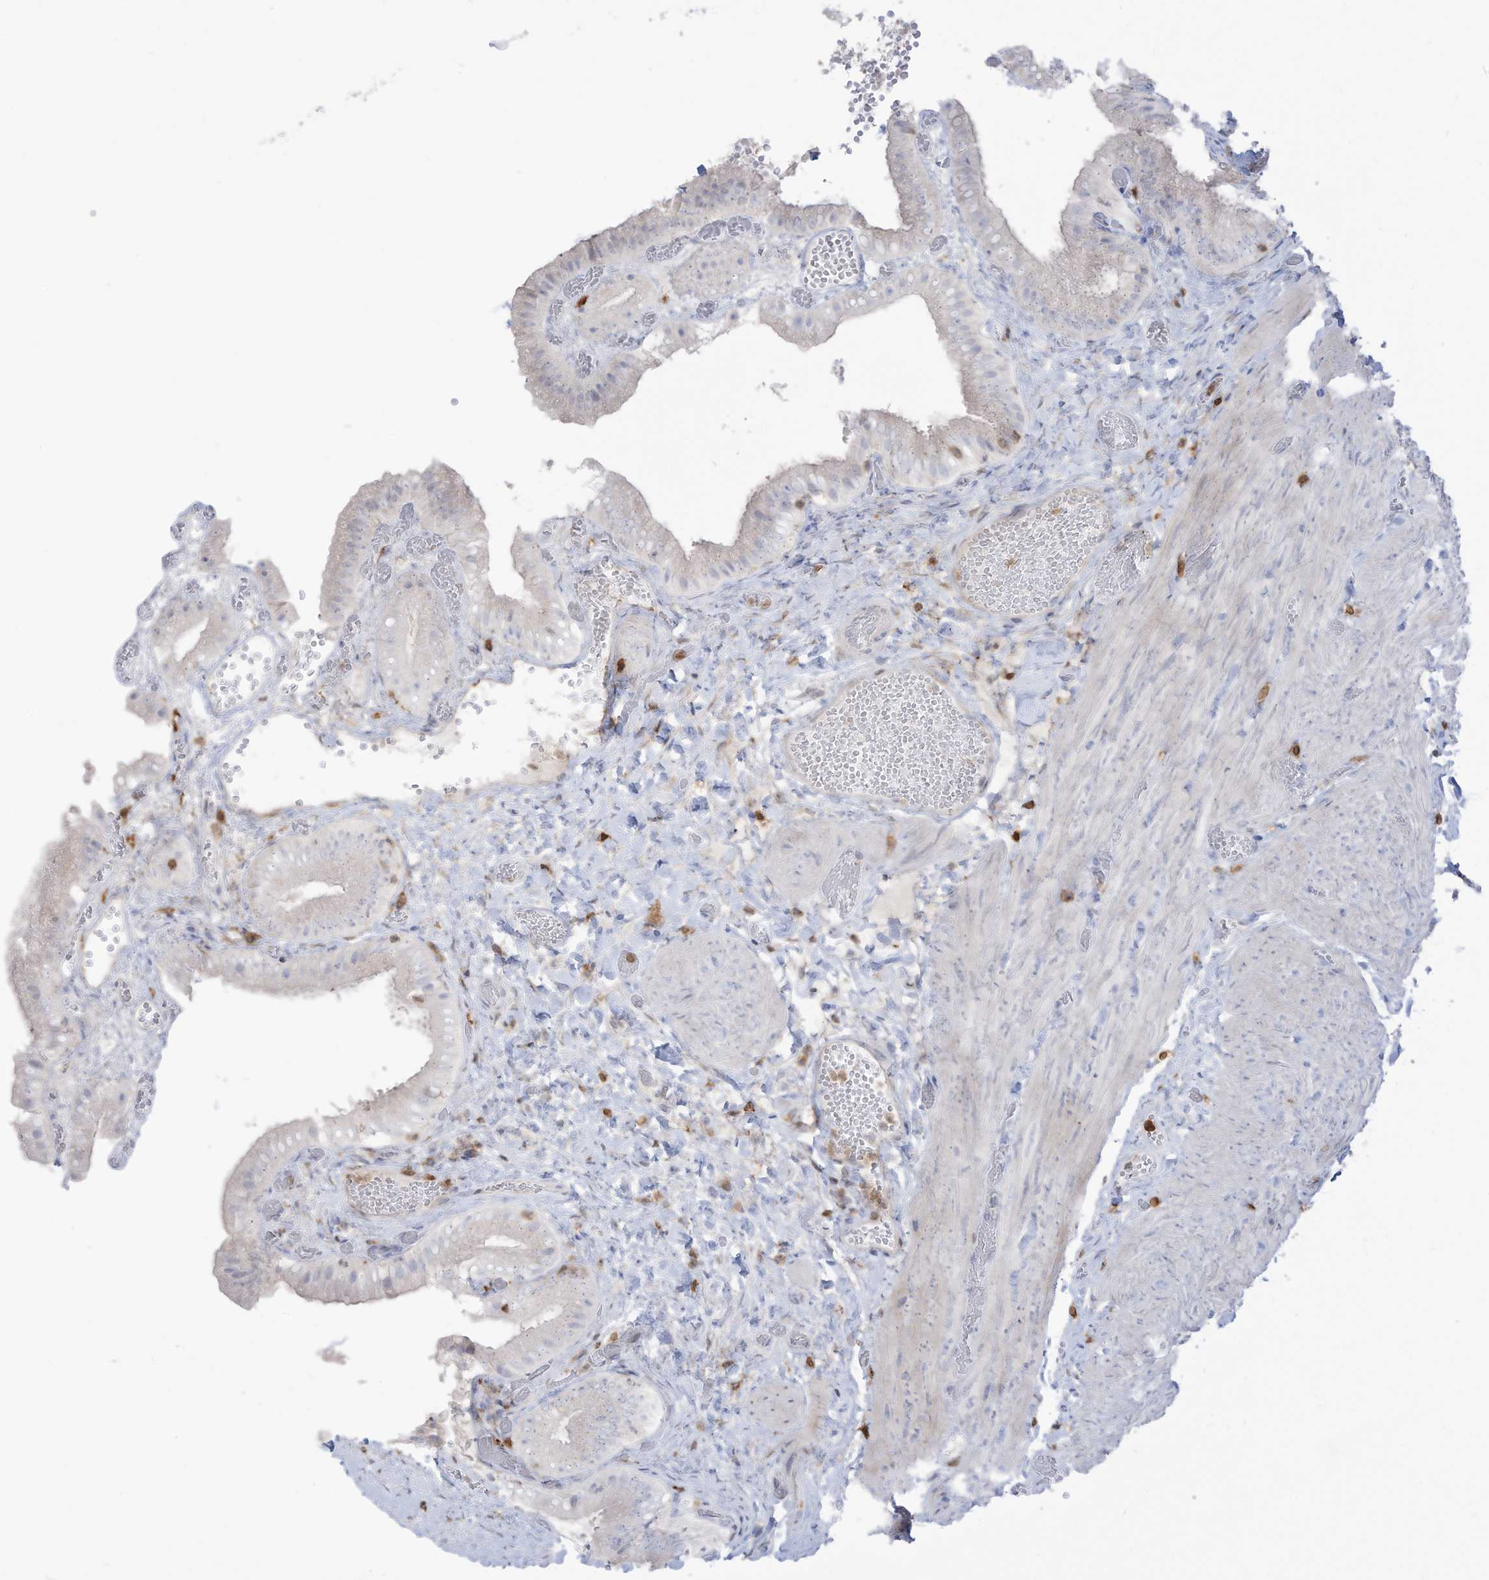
{"staining": {"intensity": "negative", "quantity": "none", "location": "none"}, "tissue": "gallbladder", "cell_type": "Glandular cells", "image_type": "normal", "snomed": [{"axis": "morphology", "description": "Normal tissue, NOS"}, {"axis": "topography", "description": "Gallbladder"}], "caption": "DAB (3,3'-diaminobenzidine) immunohistochemical staining of normal human gallbladder demonstrates no significant positivity in glandular cells. (Immunohistochemistry, brightfield microscopy, high magnification).", "gene": "NOTO", "patient": {"sex": "female", "age": 64}}